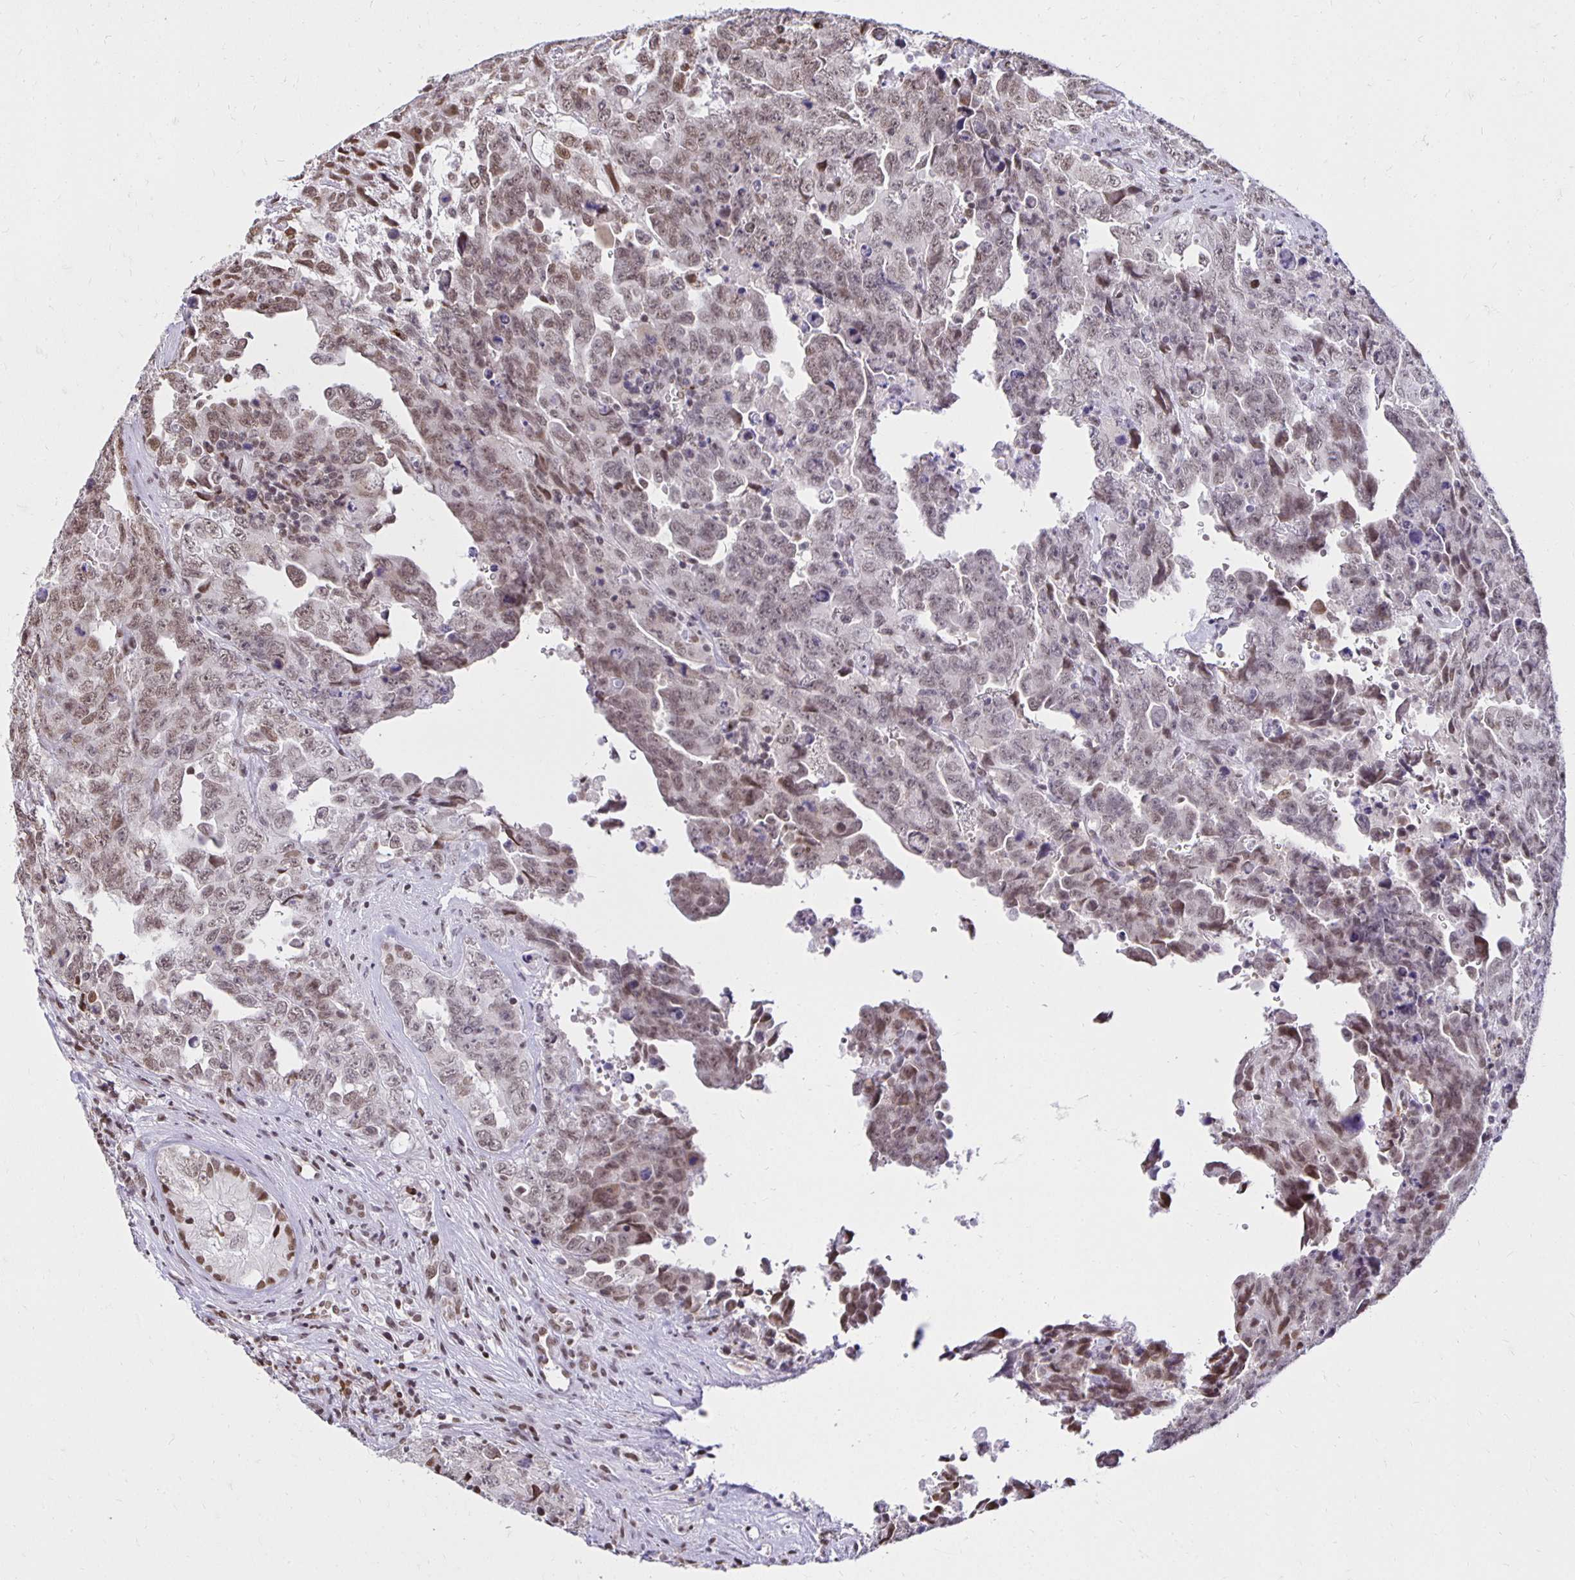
{"staining": {"intensity": "moderate", "quantity": ">75%", "location": "nuclear"}, "tissue": "testis cancer", "cell_type": "Tumor cells", "image_type": "cancer", "snomed": [{"axis": "morphology", "description": "Carcinoma, Embryonal, NOS"}, {"axis": "topography", "description": "Testis"}], "caption": "Testis cancer stained with immunohistochemistry (IHC) reveals moderate nuclear staining in approximately >75% of tumor cells.", "gene": "ZNF579", "patient": {"sex": "male", "age": 24}}